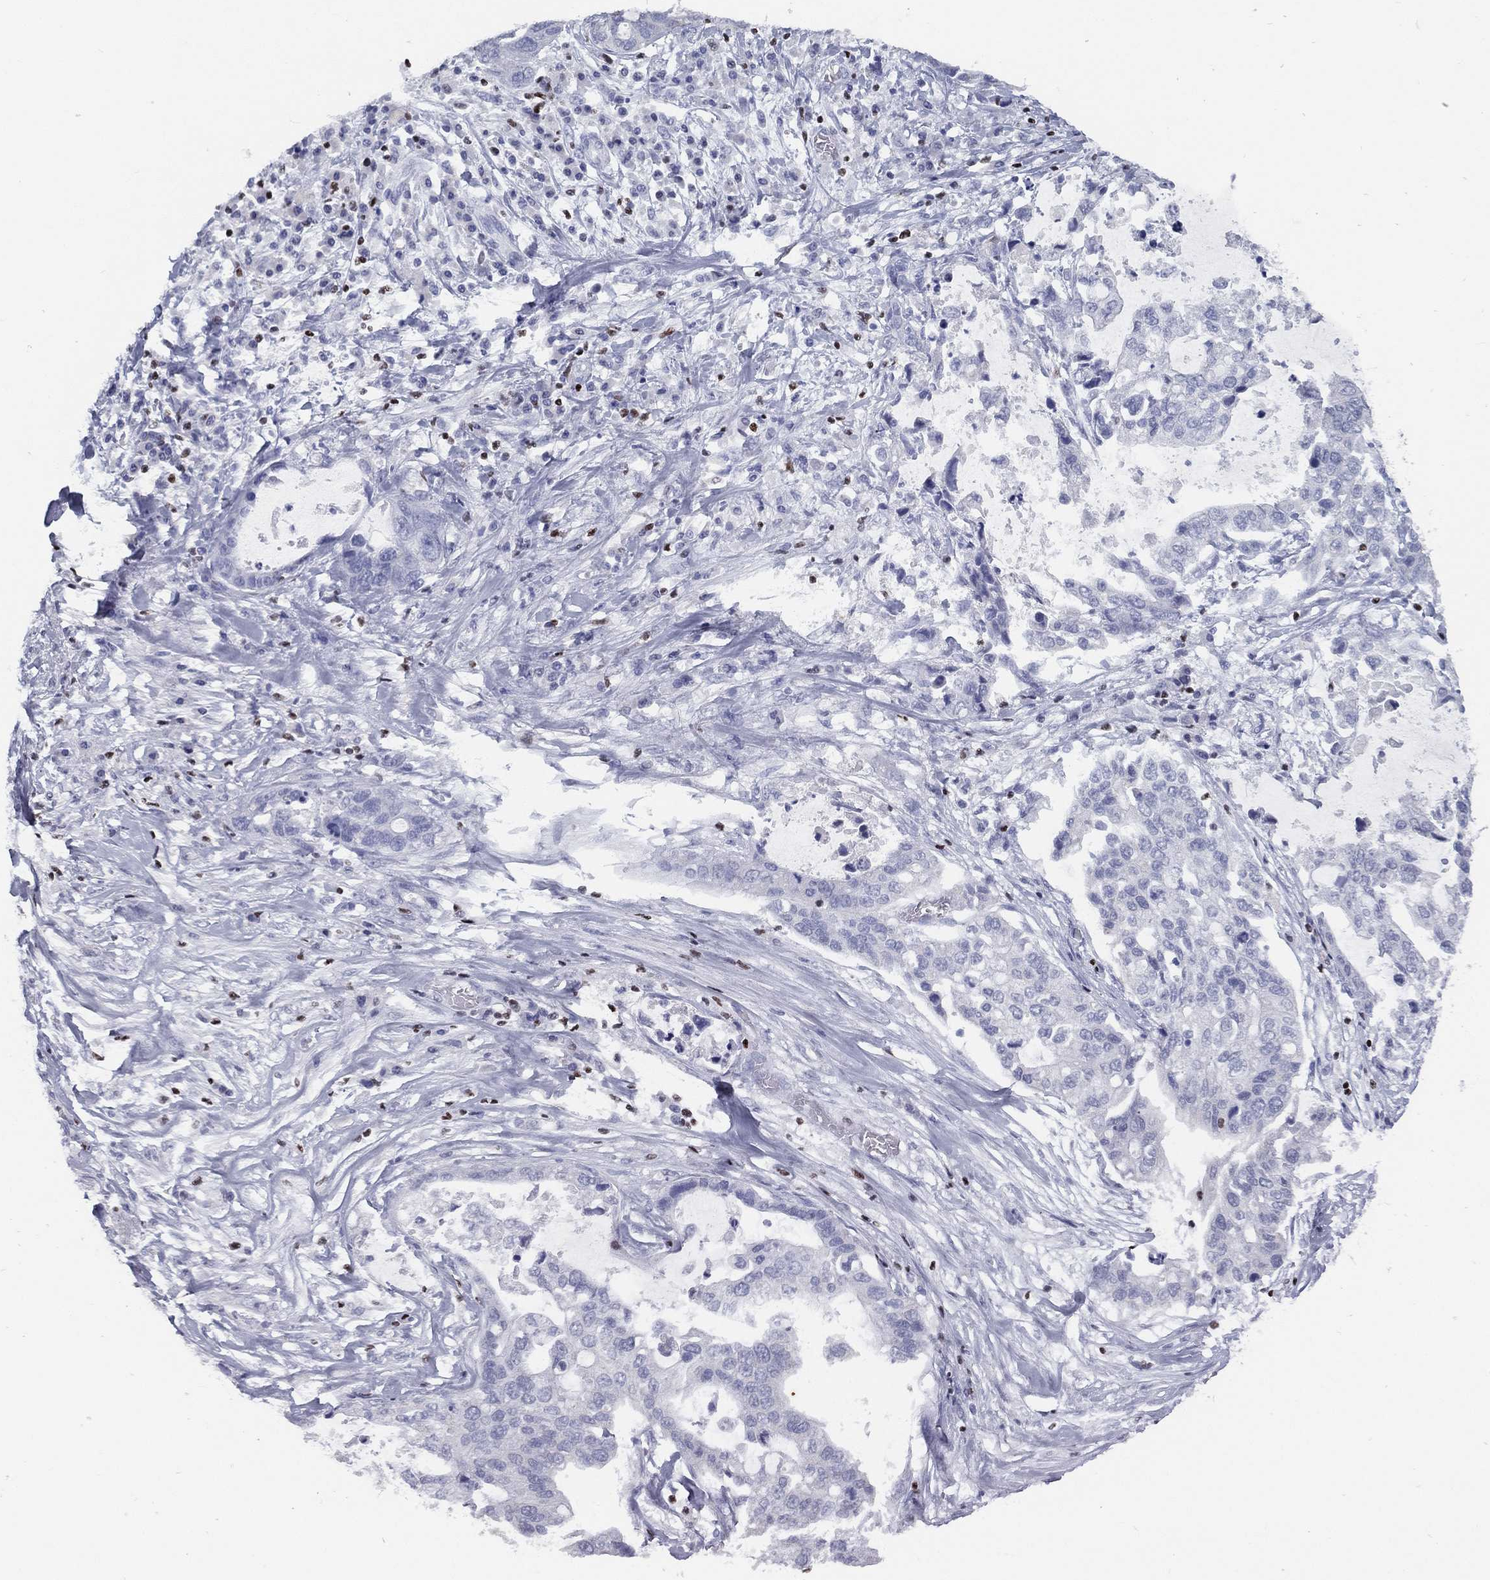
{"staining": {"intensity": "negative", "quantity": "none", "location": "none"}, "tissue": "stomach cancer", "cell_type": "Tumor cells", "image_type": "cancer", "snomed": [{"axis": "morphology", "description": "Adenocarcinoma, NOS"}, {"axis": "topography", "description": "Stomach"}], "caption": "Immunohistochemistry image of neoplastic tissue: human stomach cancer stained with DAB (3,3'-diaminobenzidine) demonstrates no significant protein expression in tumor cells. (DAB (3,3'-diaminobenzidine) IHC, high magnification).", "gene": "PYHIN1", "patient": {"sex": "male", "age": 54}}